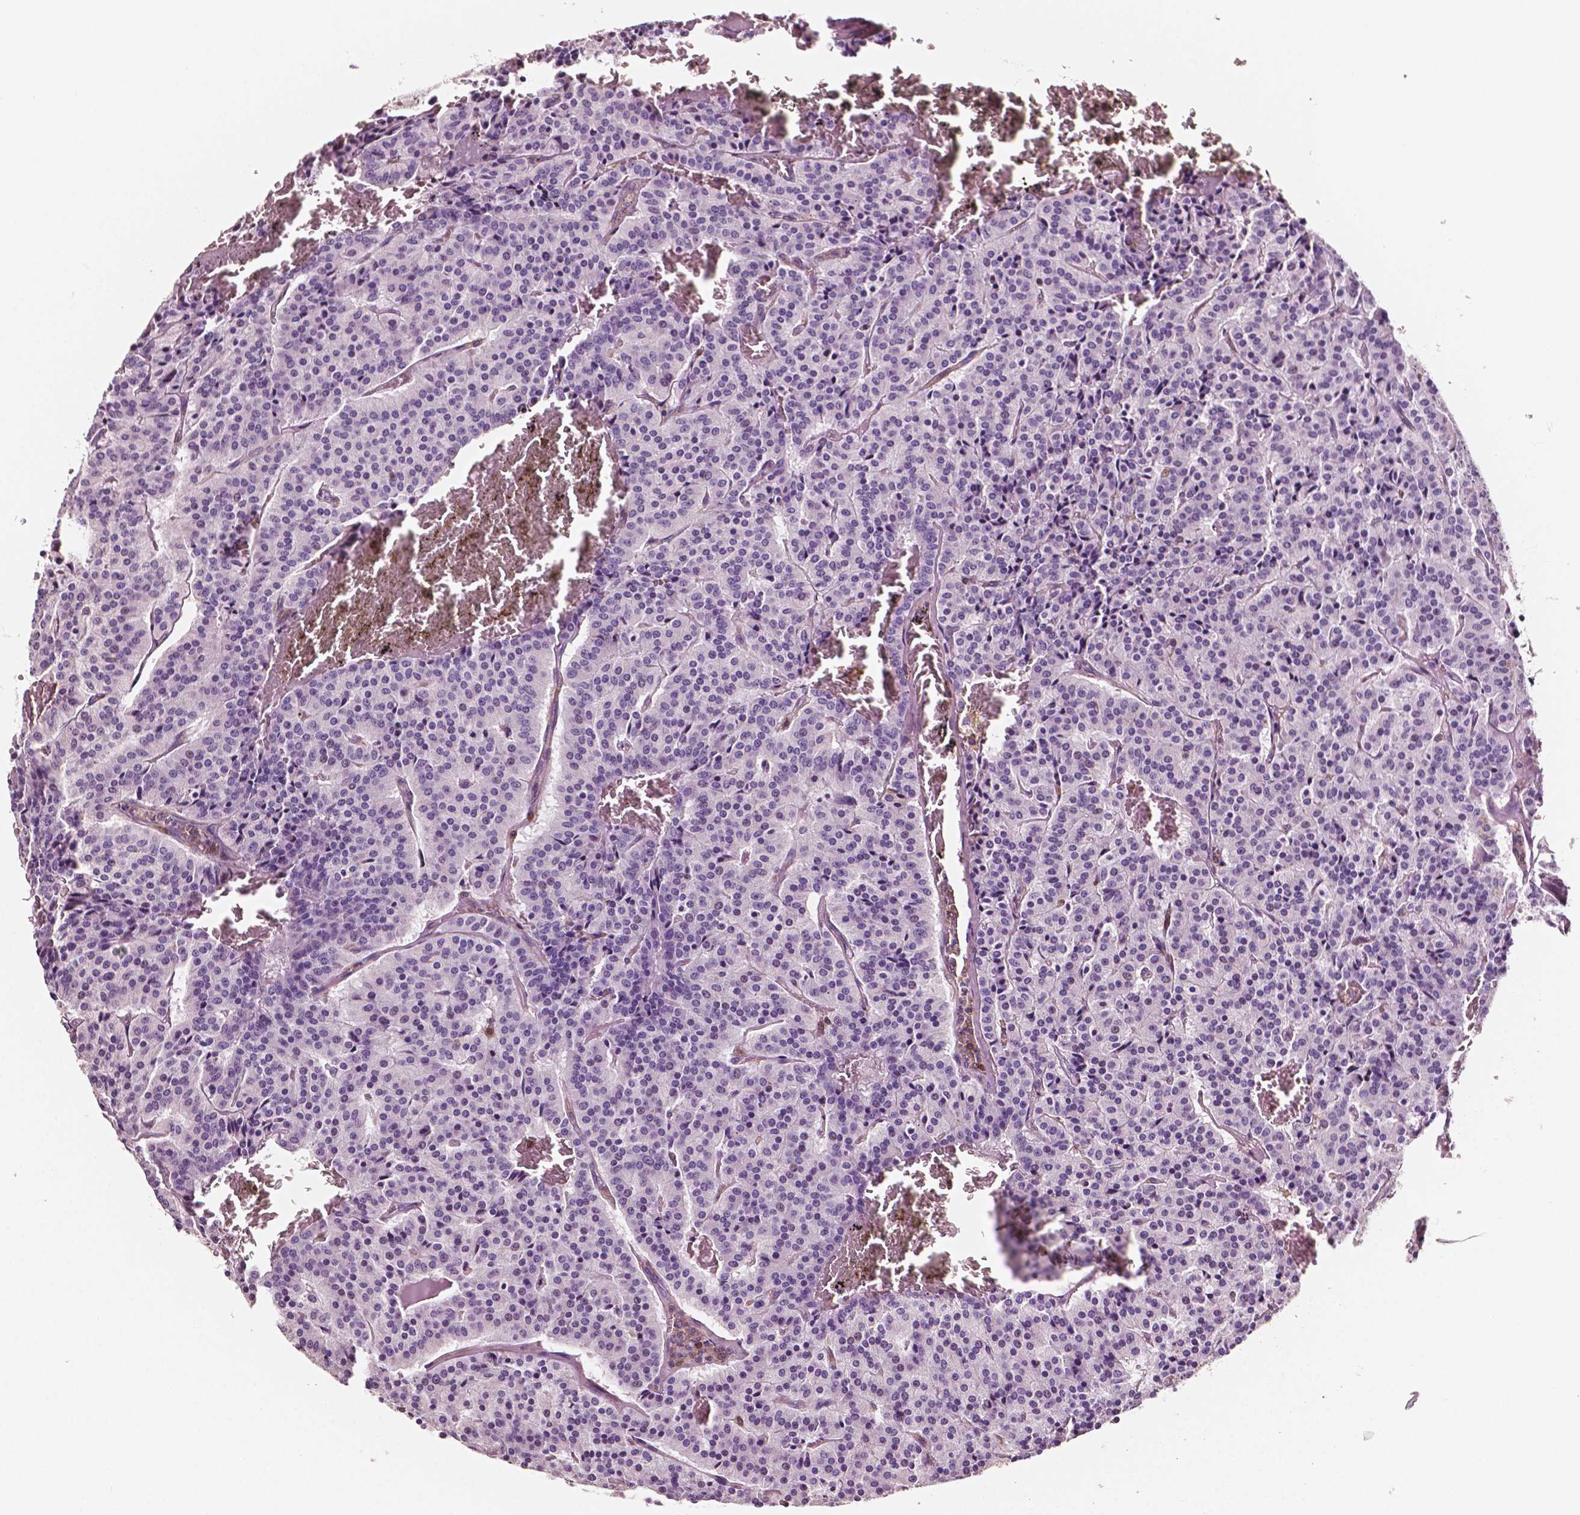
{"staining": {"intensity": "negative", "quantity": "none", "location": "none"}, "tissue": "carcinoid", "cell_type": "Tumor cells", "image_type": "cancer", "snomed": [{"axis": "morphology", "description": "Carcinoid, malignant, NOS"}, {"axis": "topography", "description": "Lung"}], "caption": "Immunohistochemistry (IHC) image of human carcinoid stained for a protein (brown), which displays no expression in tumor cells.", "gene": "PTPRC", "patient": {"sex": "male", "age": 70}}